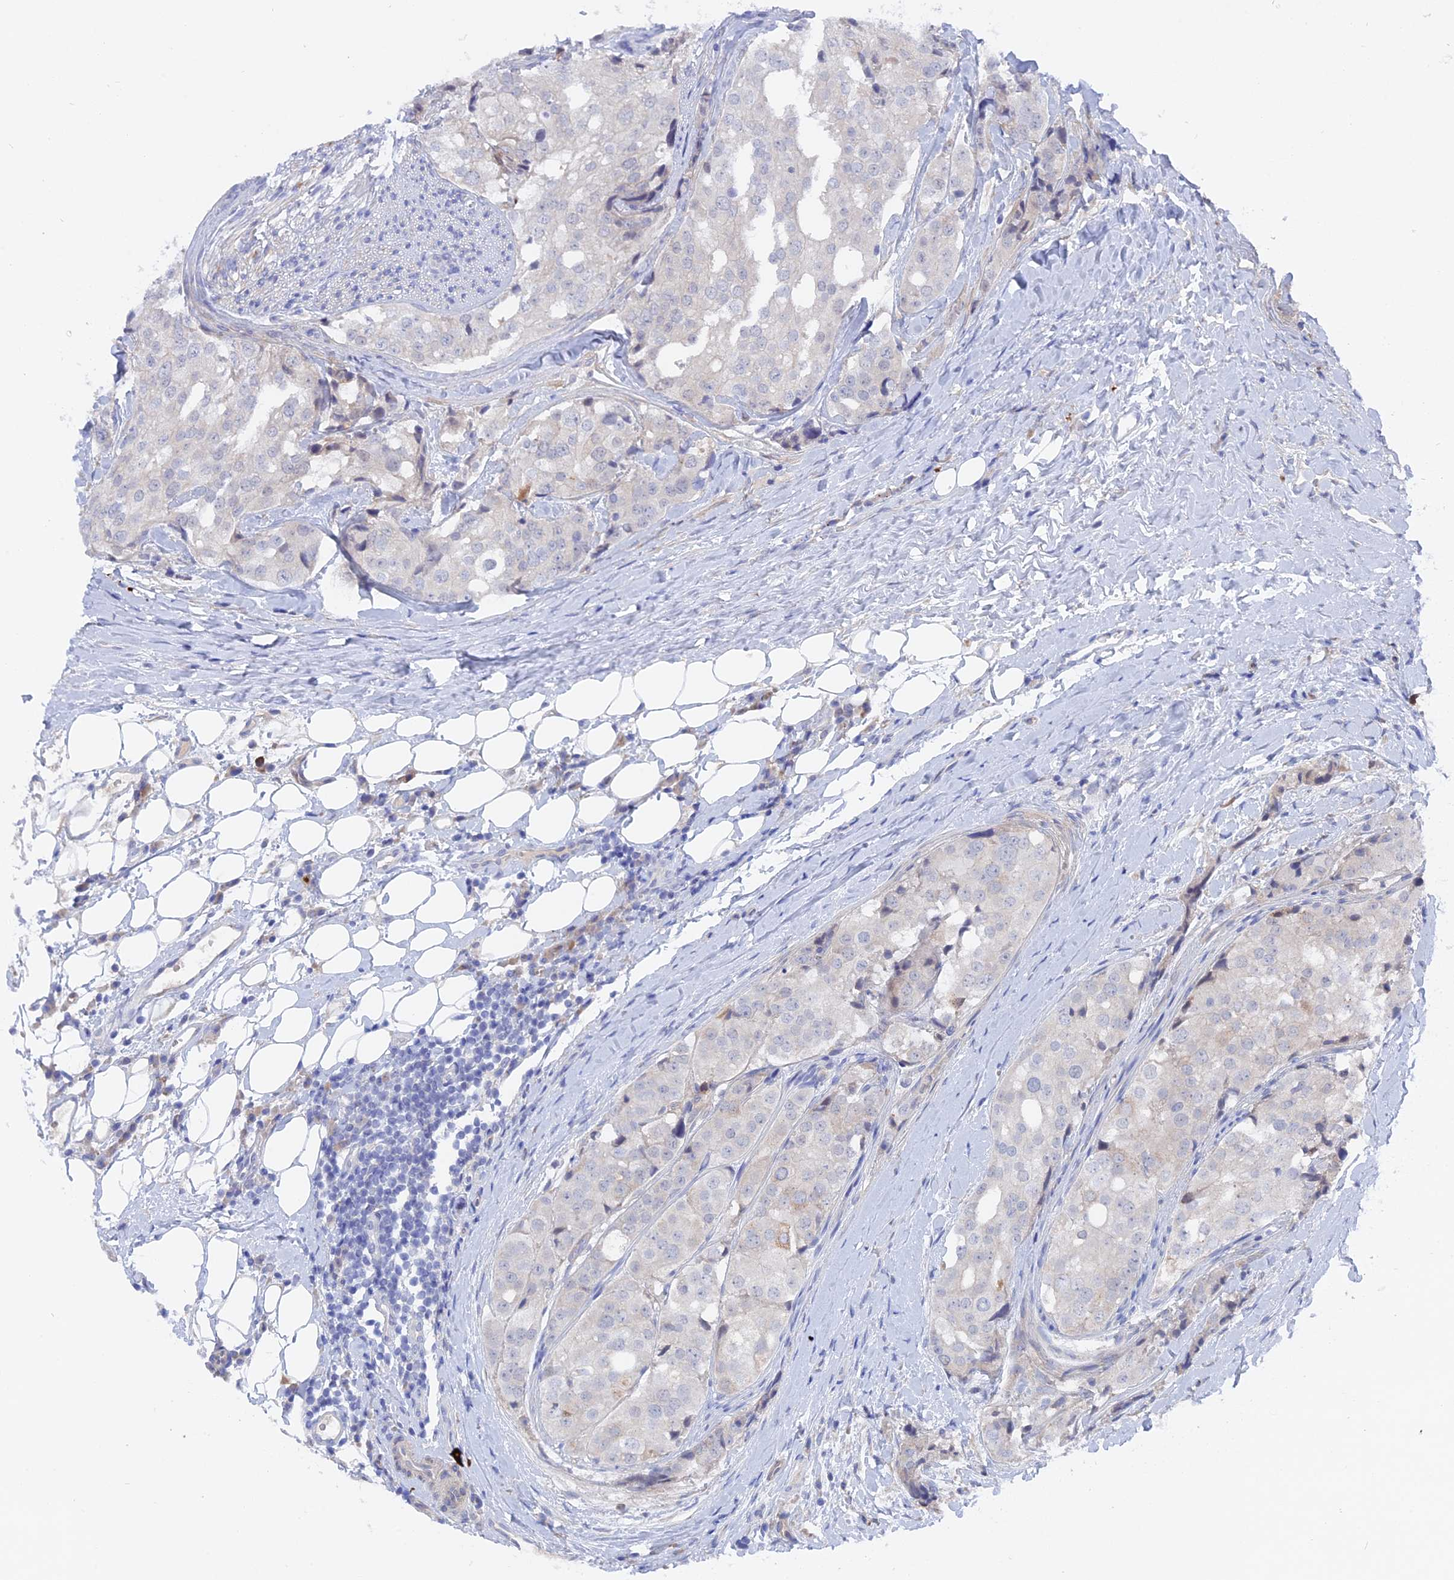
{"staining": {"intensity": "negative", "quantity": "none", "location": "none"}, "tissue": "prostate cancer", "cell_type": "Tumor cells", "image_type": "cancer", "snomed": [{"axis": "morphology", "description": "Adenocarcinoma, High grade"}, {"axis": "topography", "description": "Prostate"}], "caption": "A high-resolution histopathology image shows immunohistochemistry (IHC) staining of prostate cancer (high-grade adenocarcinoma), which exhibits no significant expression in tumor cells.", "gene": "DACT3", "patient": {"sex": "male", "age": 49}}